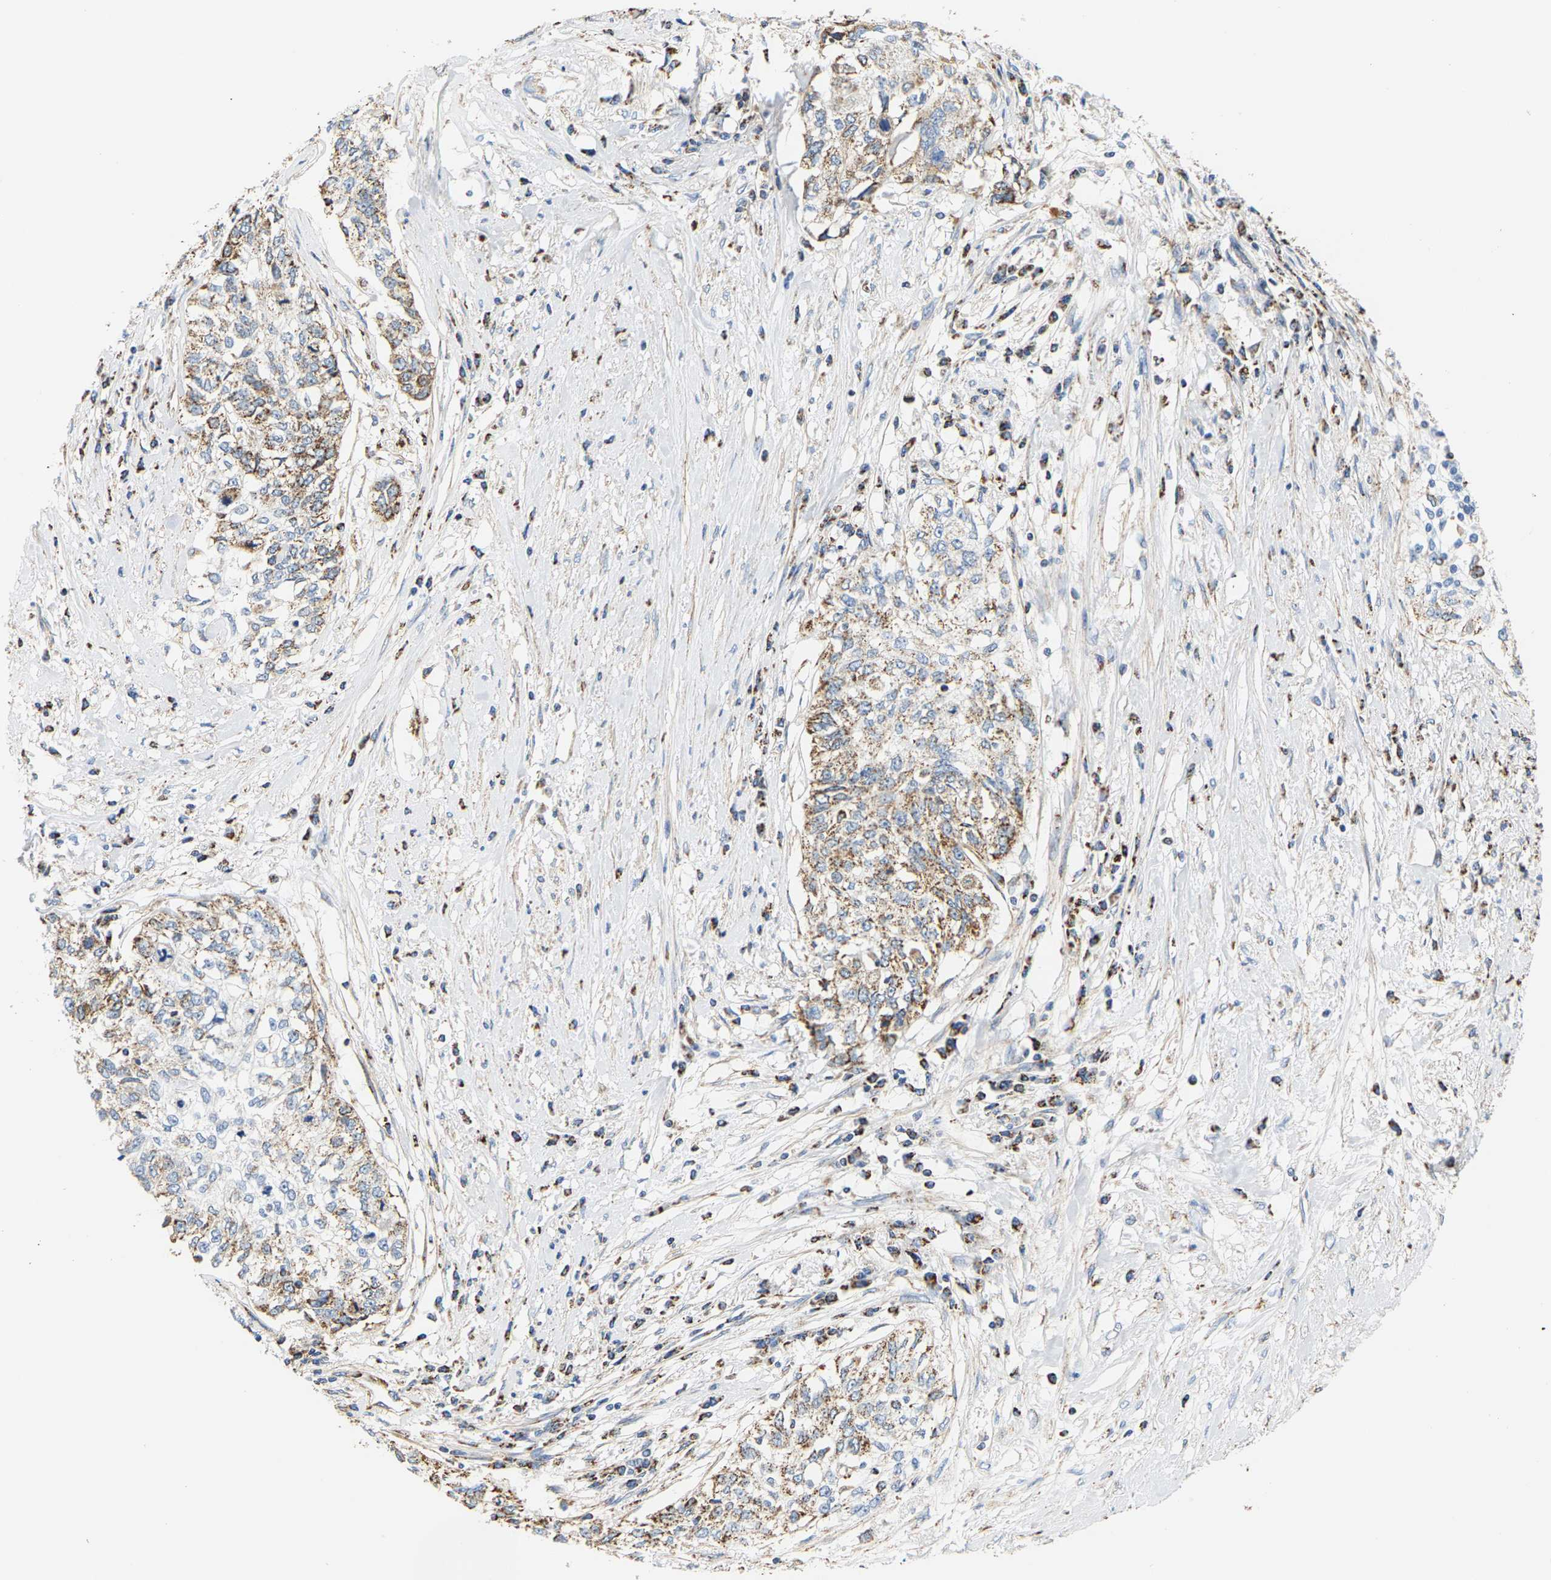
{"staining": {"intensity": "moderate", "quantity": "25%-75%", "location": "cytoplasmic/membranous"}, "tissue": "cervical cancer", "cell_type": "Tumor cells", "image_type": "cancer", "snomed": [{"axis": "morphology", "description": "Squamous cell carcinoma, NOS"}, {"axis": "topography", "description": "Cervix"}], "caption": "Immunohistochemistry photomicrograph of neoplastic tissue: human cervical cancer stained using IHC exhibits medium levels of moderate protein expression localized specifically in the cytoplasmic/membranous of tumor cells, appearing as a cytoplasmic/membranous brown color.", "gene": "SHMT2", "patient": {"sex": "female", "age": 57}}